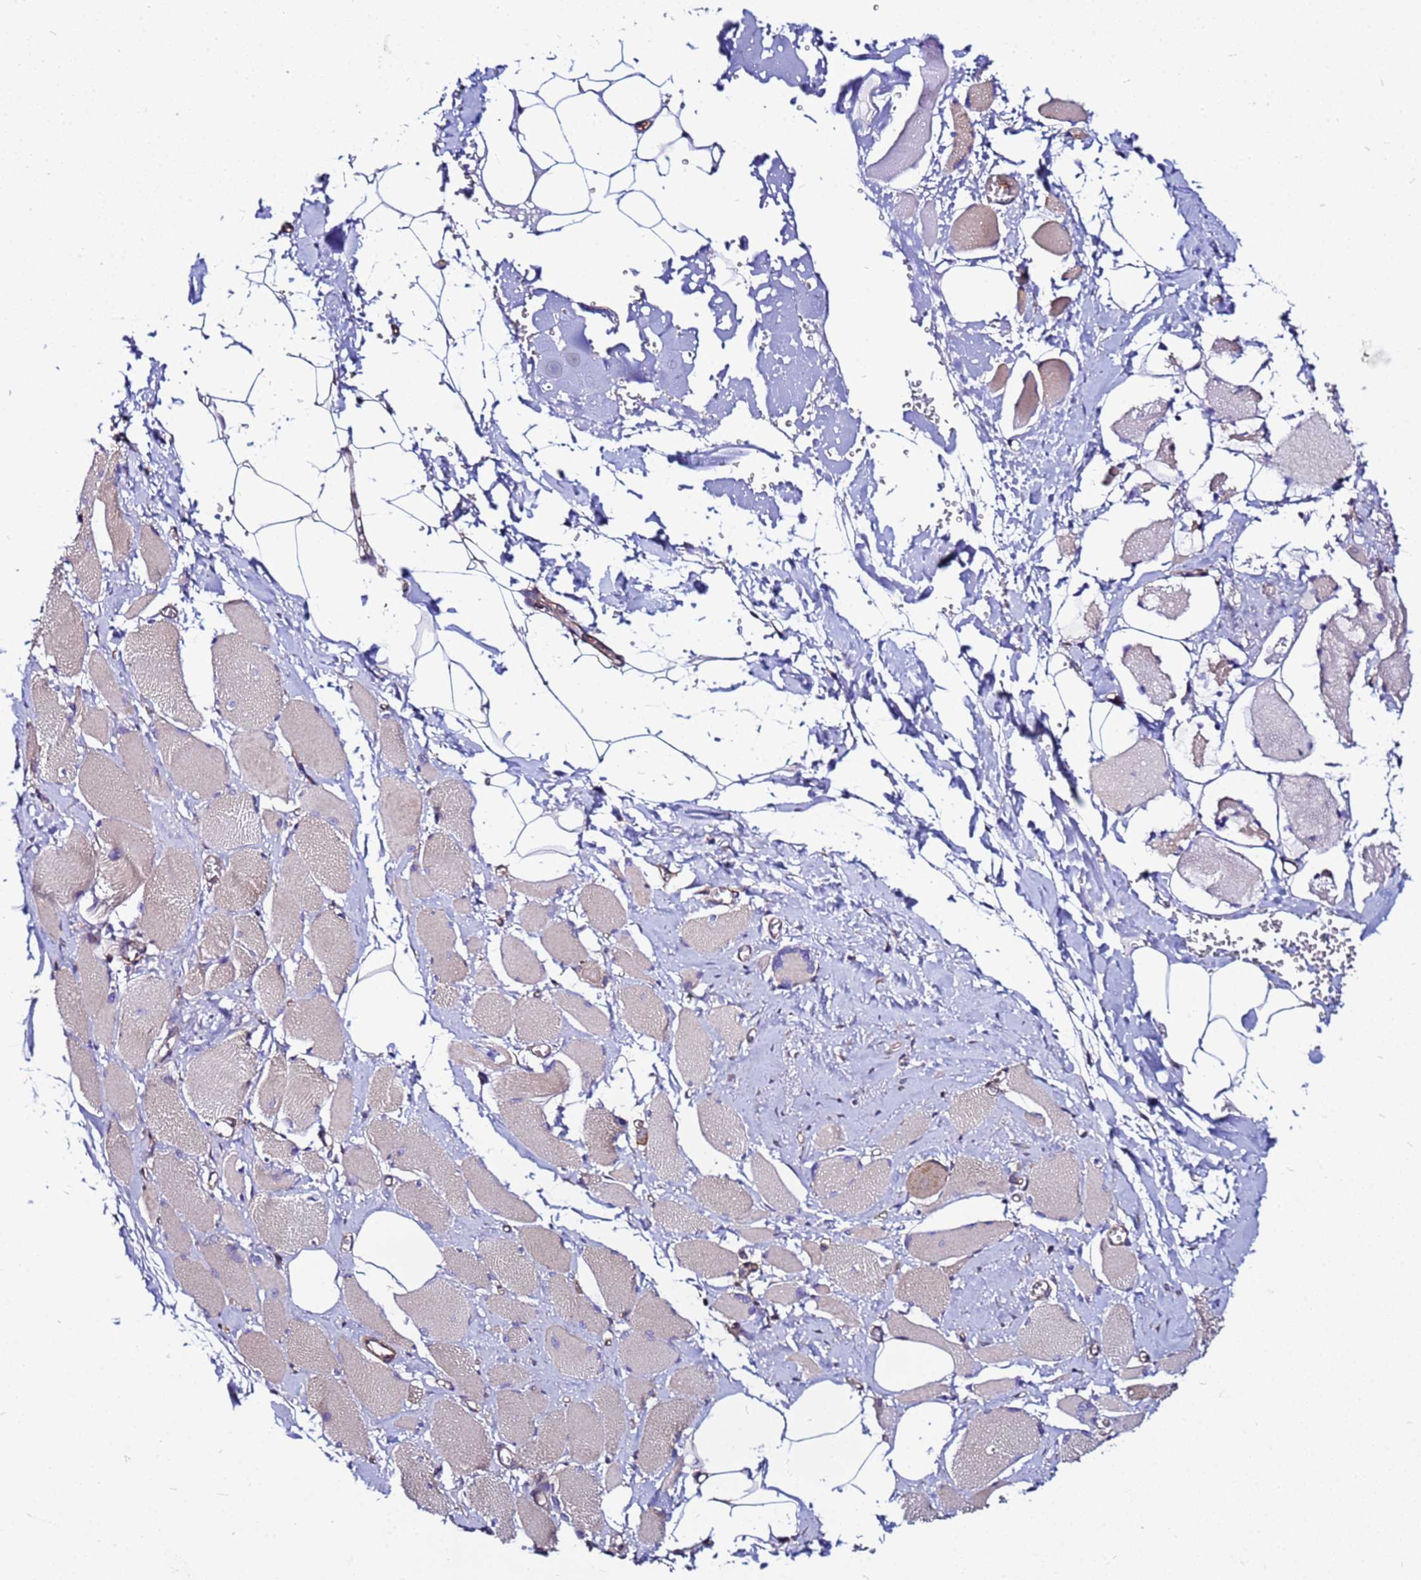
{"staining": {"intensity": "weak", "quantity": "<25%", "location": "cytoplasmic/membranous"}, "tissue": "skeletal muscle", "cell_type": "Myocytes", "image_type": "normal", "snomed": [{"axis": "morphology", "description": "Normal tissue, NOS"}, {"axis": "morphology", "description": "Basal cell carcinoma"}, {"axis": "topography", "description": "Skeletal muscle"}], "caption": "High power microscopy photomicrograph of an immunohistochemistry photomicrograph of benign skeletal muscle, revealing no significant staining in myocytes.", "gene": "STK38L", "patient": {"sex": "female", "age": 64}}